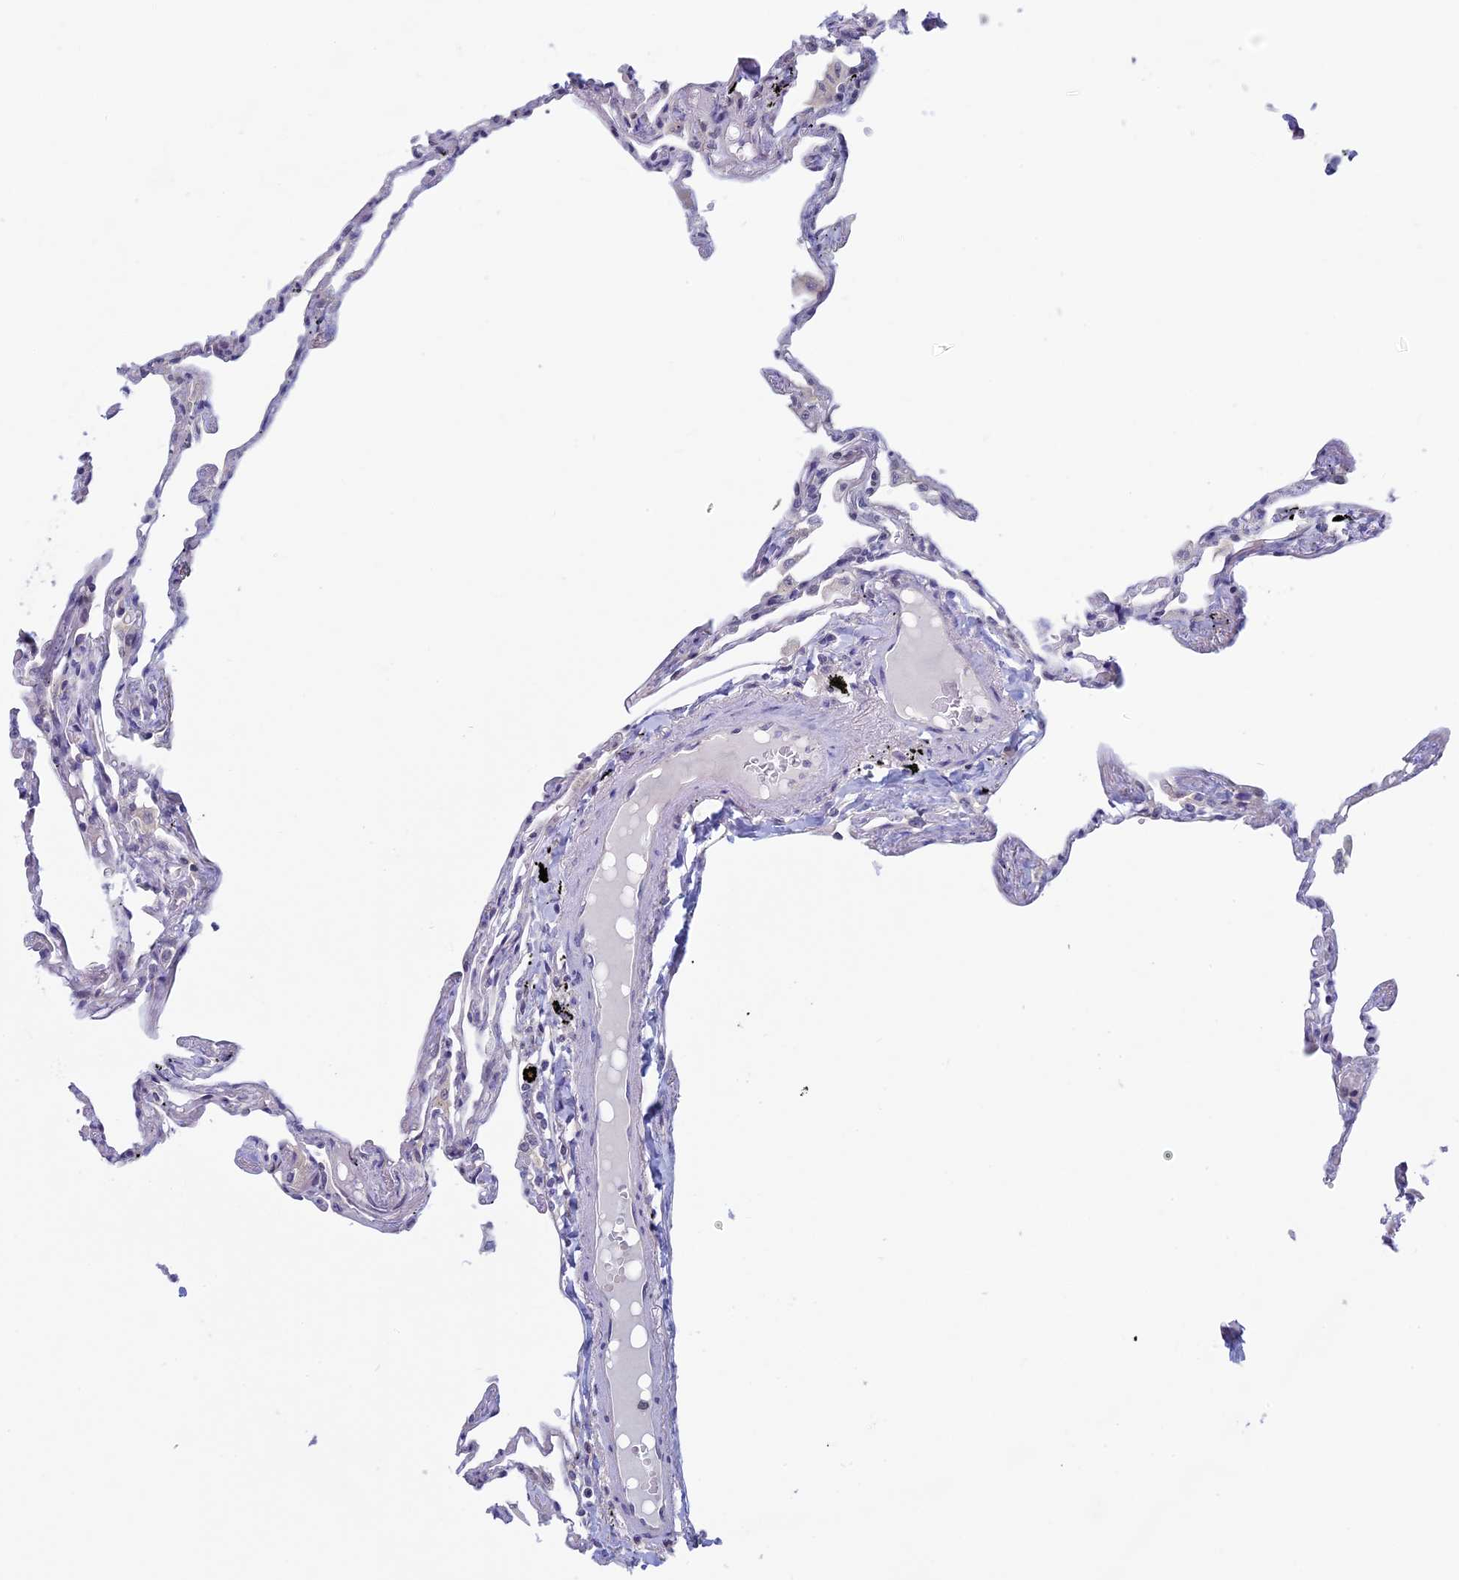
{"staining": {"intensity": "negative", "quantity": "none", "location": "none"}, "tissue": "lung", "cell_type": "Alveolar cells", "image_type": "normal", "snomed": [{"axis": "morphology", "description": "Normal tissue, NOS"}, {"axis": "topography", "description": "Lung"}], "caption": "Immunohistochemistry (IHC) of unremarkable human lung shows no positivity in alveolar cells. (Brightfield microscopy of DAB (3,3'-diaminobenzidine) immunohistochemistry at high magnification).", "gene": "SPIRE1", "patient": {"sex": "female", "age": 67}}